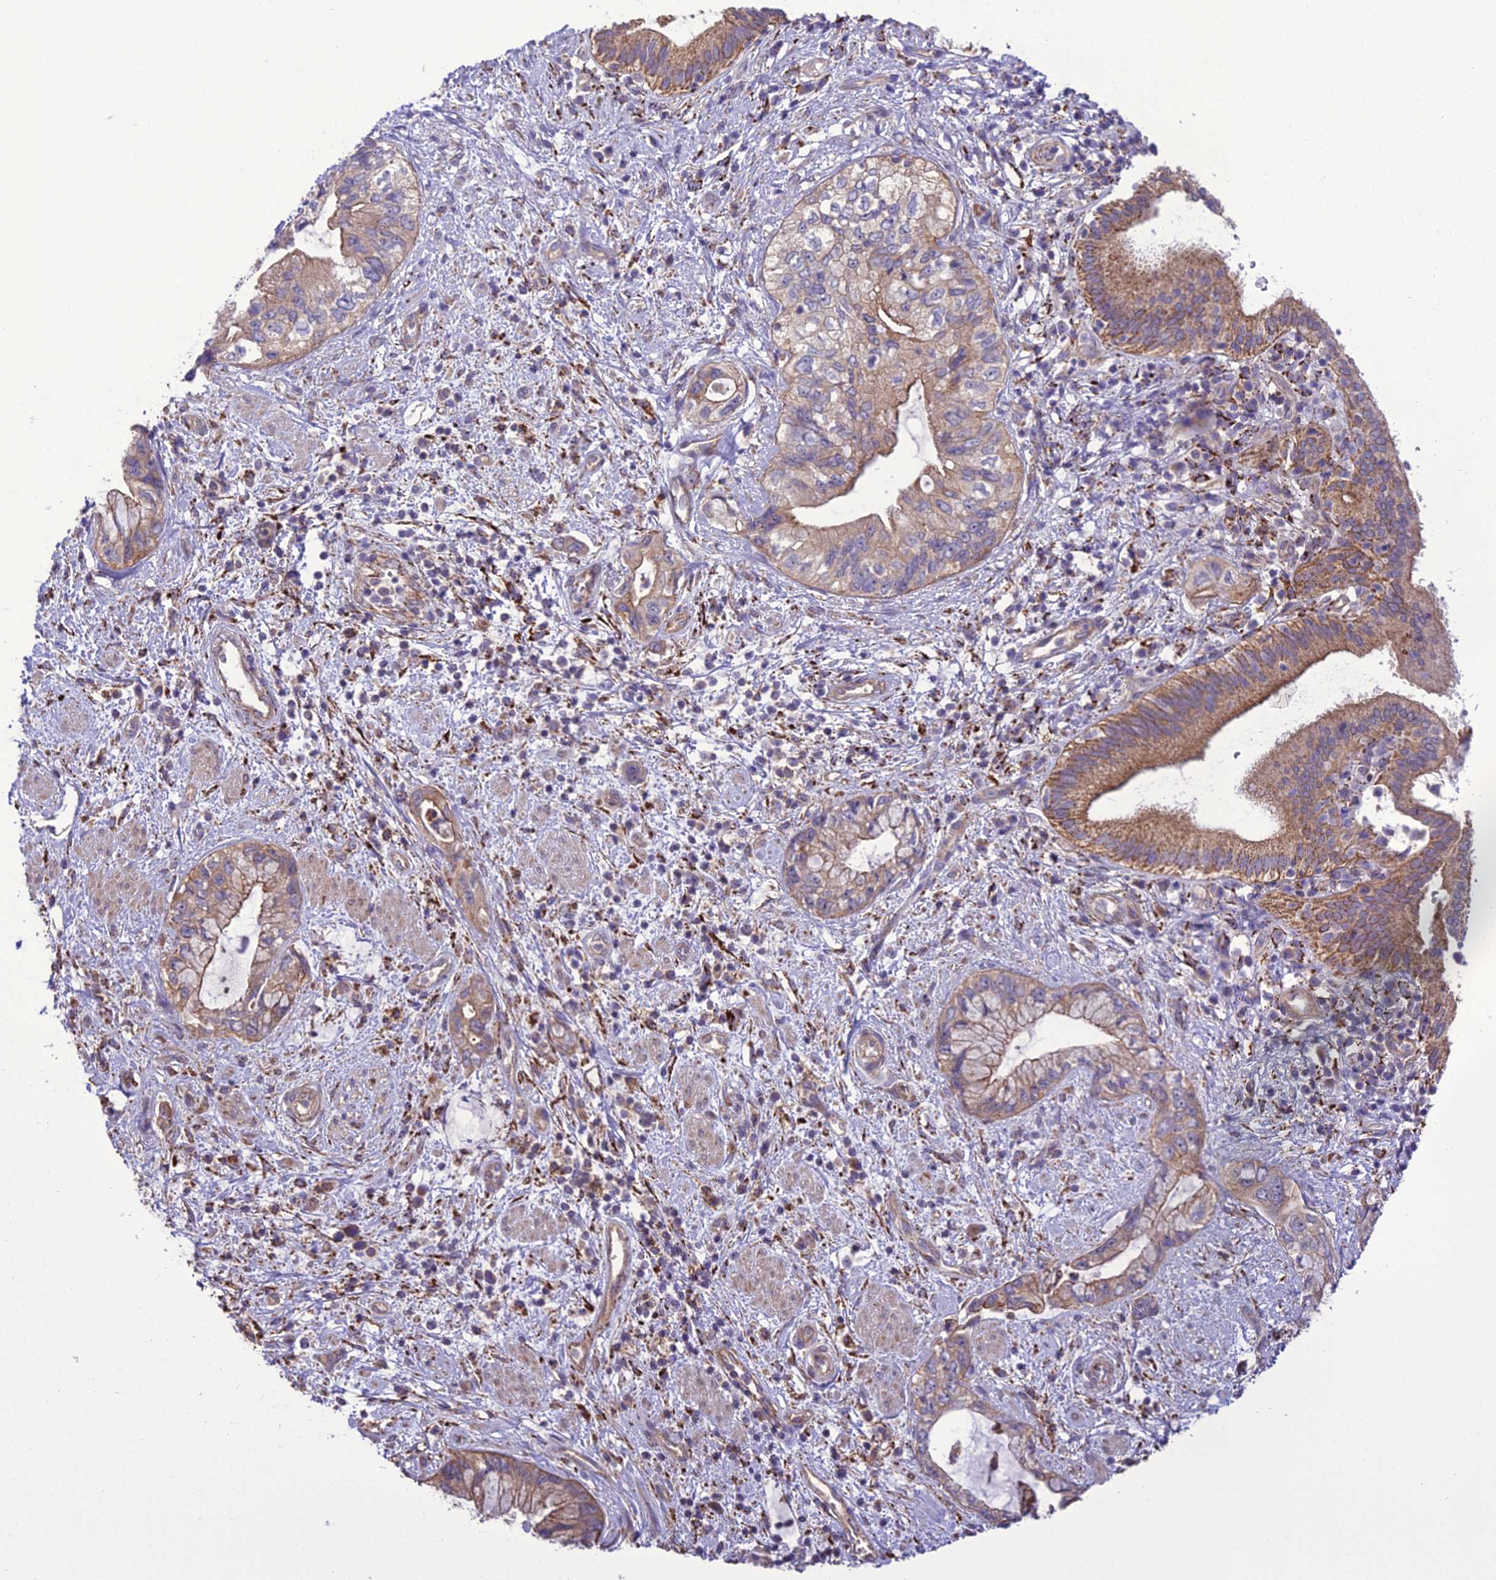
{"staining": {"intensity": "moderate", "quantity": ">75%", "location": "cytoplasmic/membranous"}, "tissue": "pancreatic cancer", "cell_type": "Tumor cells", "image_type": "cancer", "snomed": [{"axis": "morphology", "description": "Adenocarcinoma, NOS"}, {"axis": "topography", "description": "Pancreas"}], "caption": "IHC (DAB (3,3'-diaminobenzidine)) staining of adenocarcinoma (pancreatic) shows moderate cytoplasmic/membranous protein staining in approximately >75% of tumor cells.", "gene": "TBC1D24", "patient": {"sex": "female", "age": 73}}